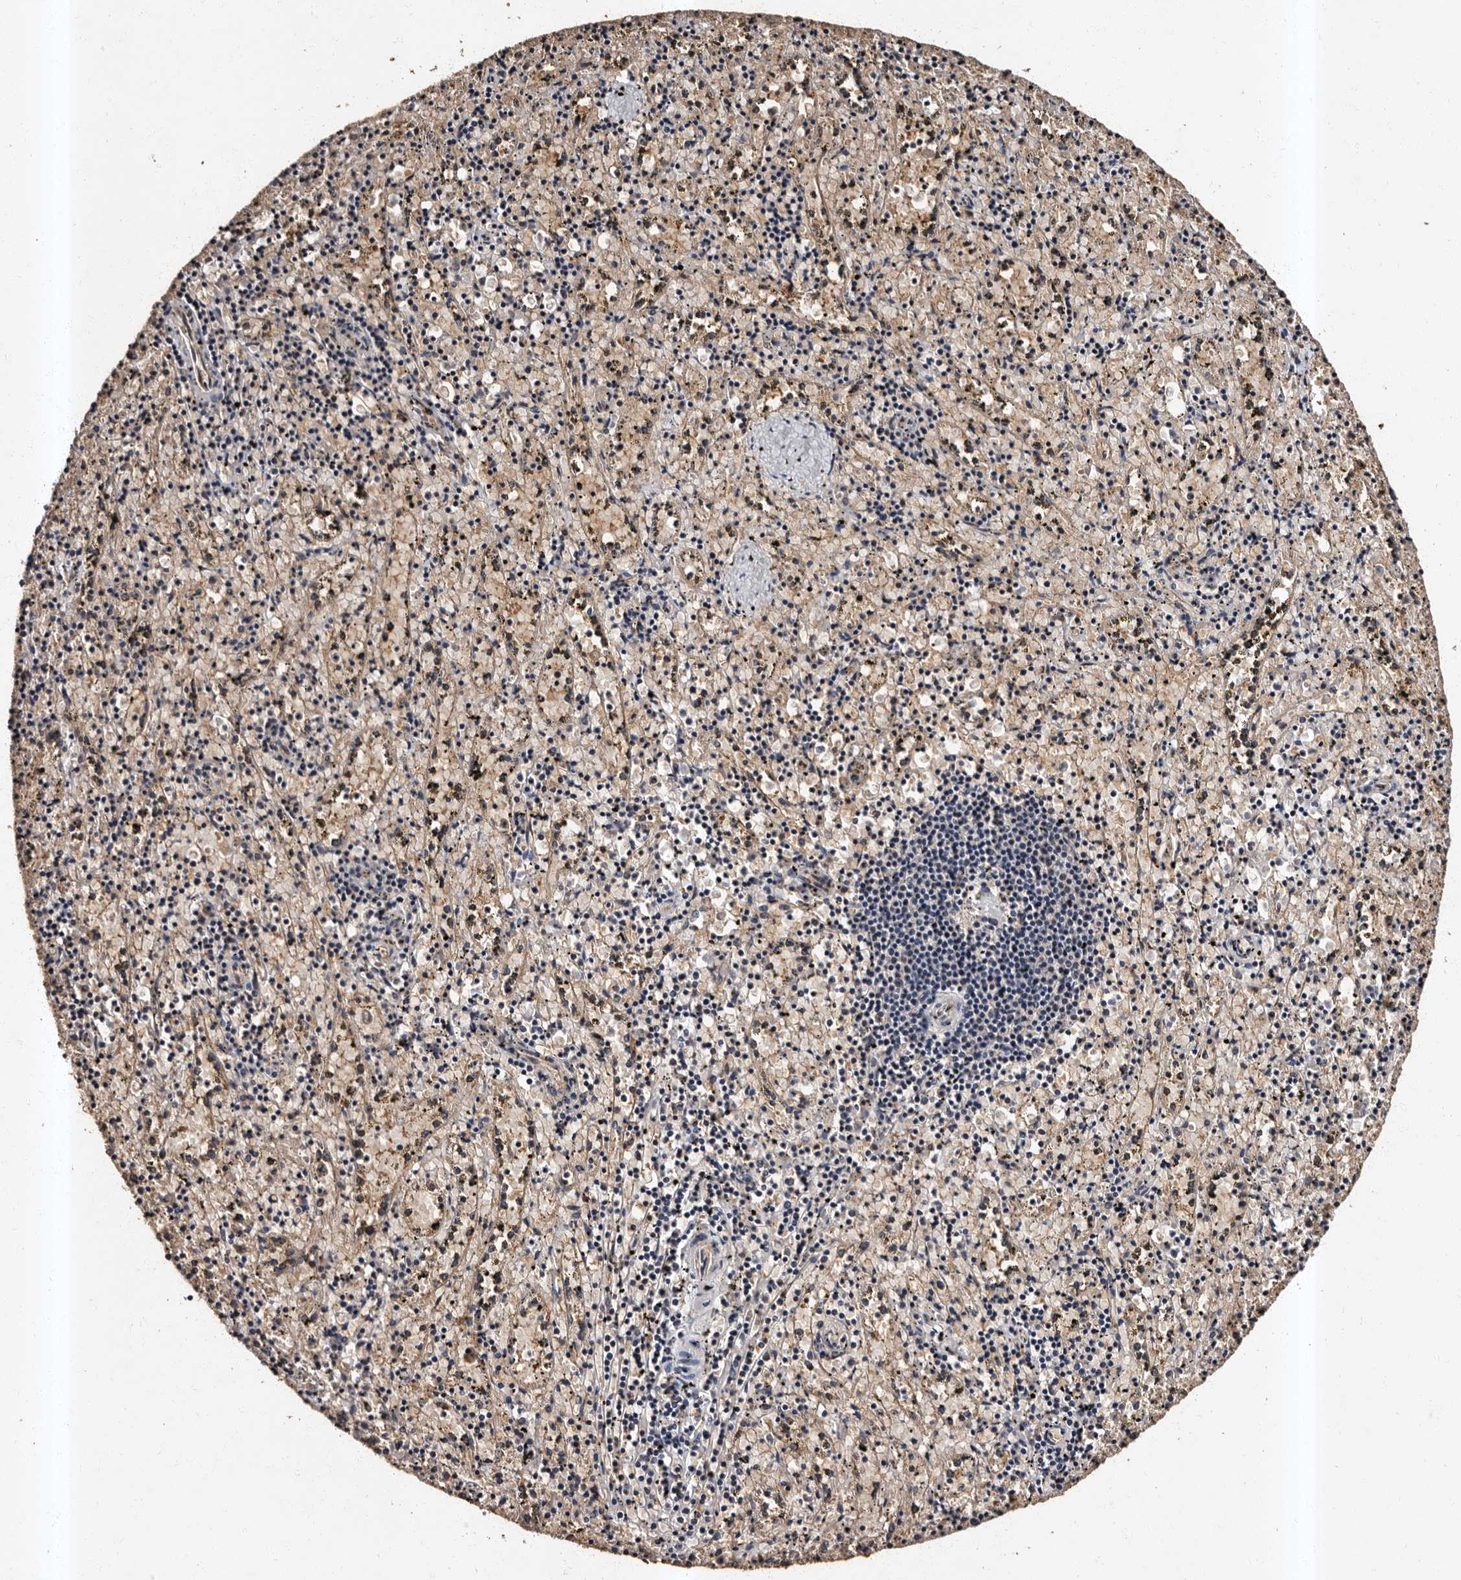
{"staining": {"intensity": "weak", "quantity": "<25%", "location": "cytoplasmic/membranous"}, "tissue": "spleen", "cell_type": "Cells in red pulp", "image_type": "normal", "snomed": [{"axis": "morphology", "description": "Normal tissue, NOS"}, {"axis": "topography", "description": "Spleen"}], "caption": "The photomicrograph reveals no significant expression in cells in red pulp of spleen.", "gene": "ADCK5", "patient": {"sex": "male", "age": 11}}